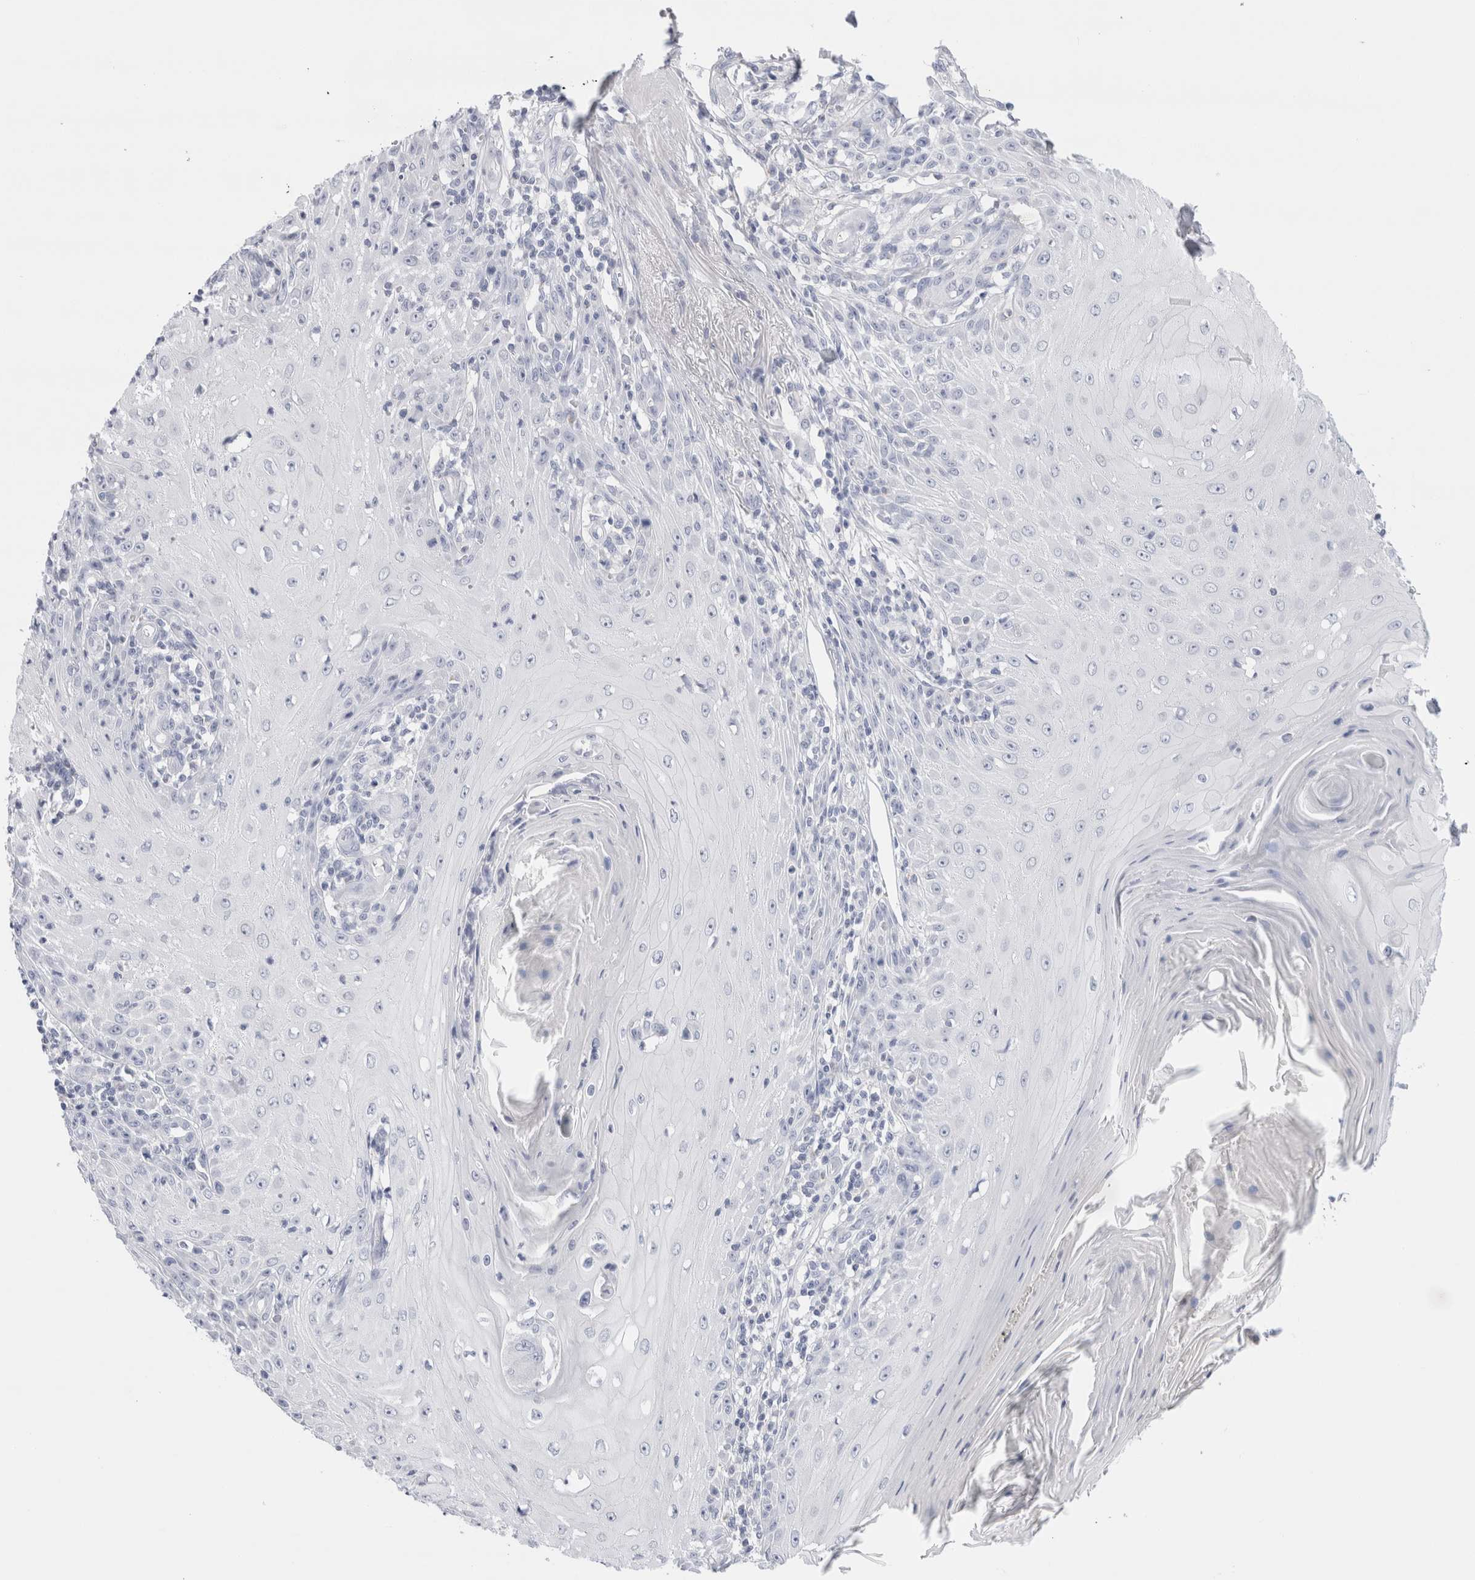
{"staining": {"intensity": "negative", "quantity": "none", "location": "none"}, "tissue": "skin cancer", "cell_type": "Tumor cells", "image_type": "cancer", "snomed": [{"axis": "morphology", "description": "Squamous cell carcinoma, NOS"}, {"axis": "topography", "description": "Skin"}], "caption": "An immunohistochemistry histopathology image of skin squamous cell carcinoma is shown. There is no staining in tumor cells of skin squamous cell carcinoma.", "gene": "ECHDC2", "patient": {"sex": "female", "age": 73}}